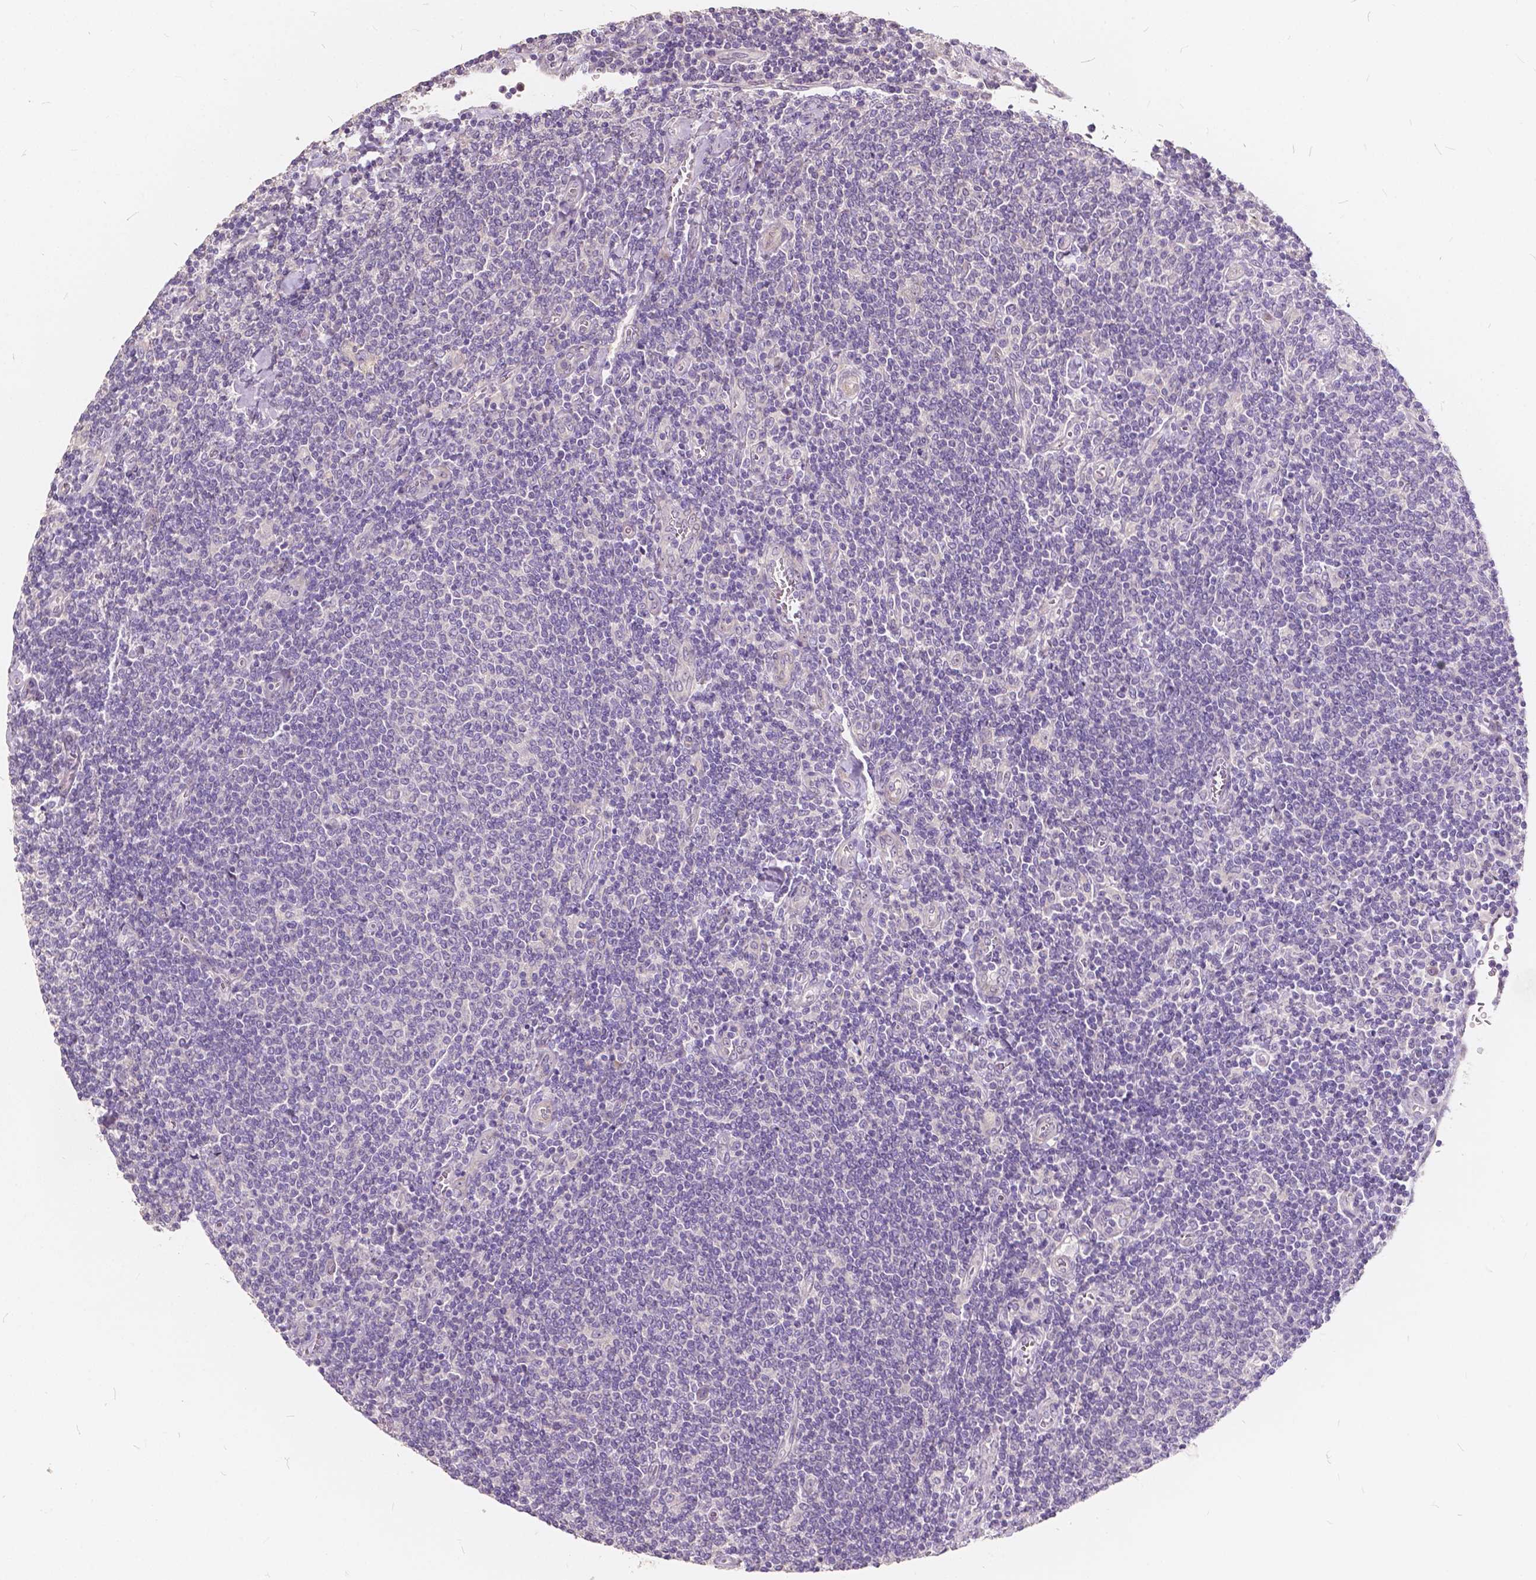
{"staining": {"intensity": "negative", "quantity": "none", "location": "none"}, "tissue": "lymphoma", "cell_type": "Tumor cells", "image_type": "cancer", "snomed": [{"axis": "morphology", "description": "Malignant lymphoma, non-Hodgkin's type, Low grade"}, {"axis": "topography", "description": "Lymph node"}], "caption": "Histopathology image shows no significant protein staining in tumor cells of lymphoma. (Stains: DAB immunohistochemistry with hematoxylin counter stain, Microscopy: brightfield microscopy at high magnification).", "gene": "SLC7A8", "patient": {"sex": "male", "age": 52}}